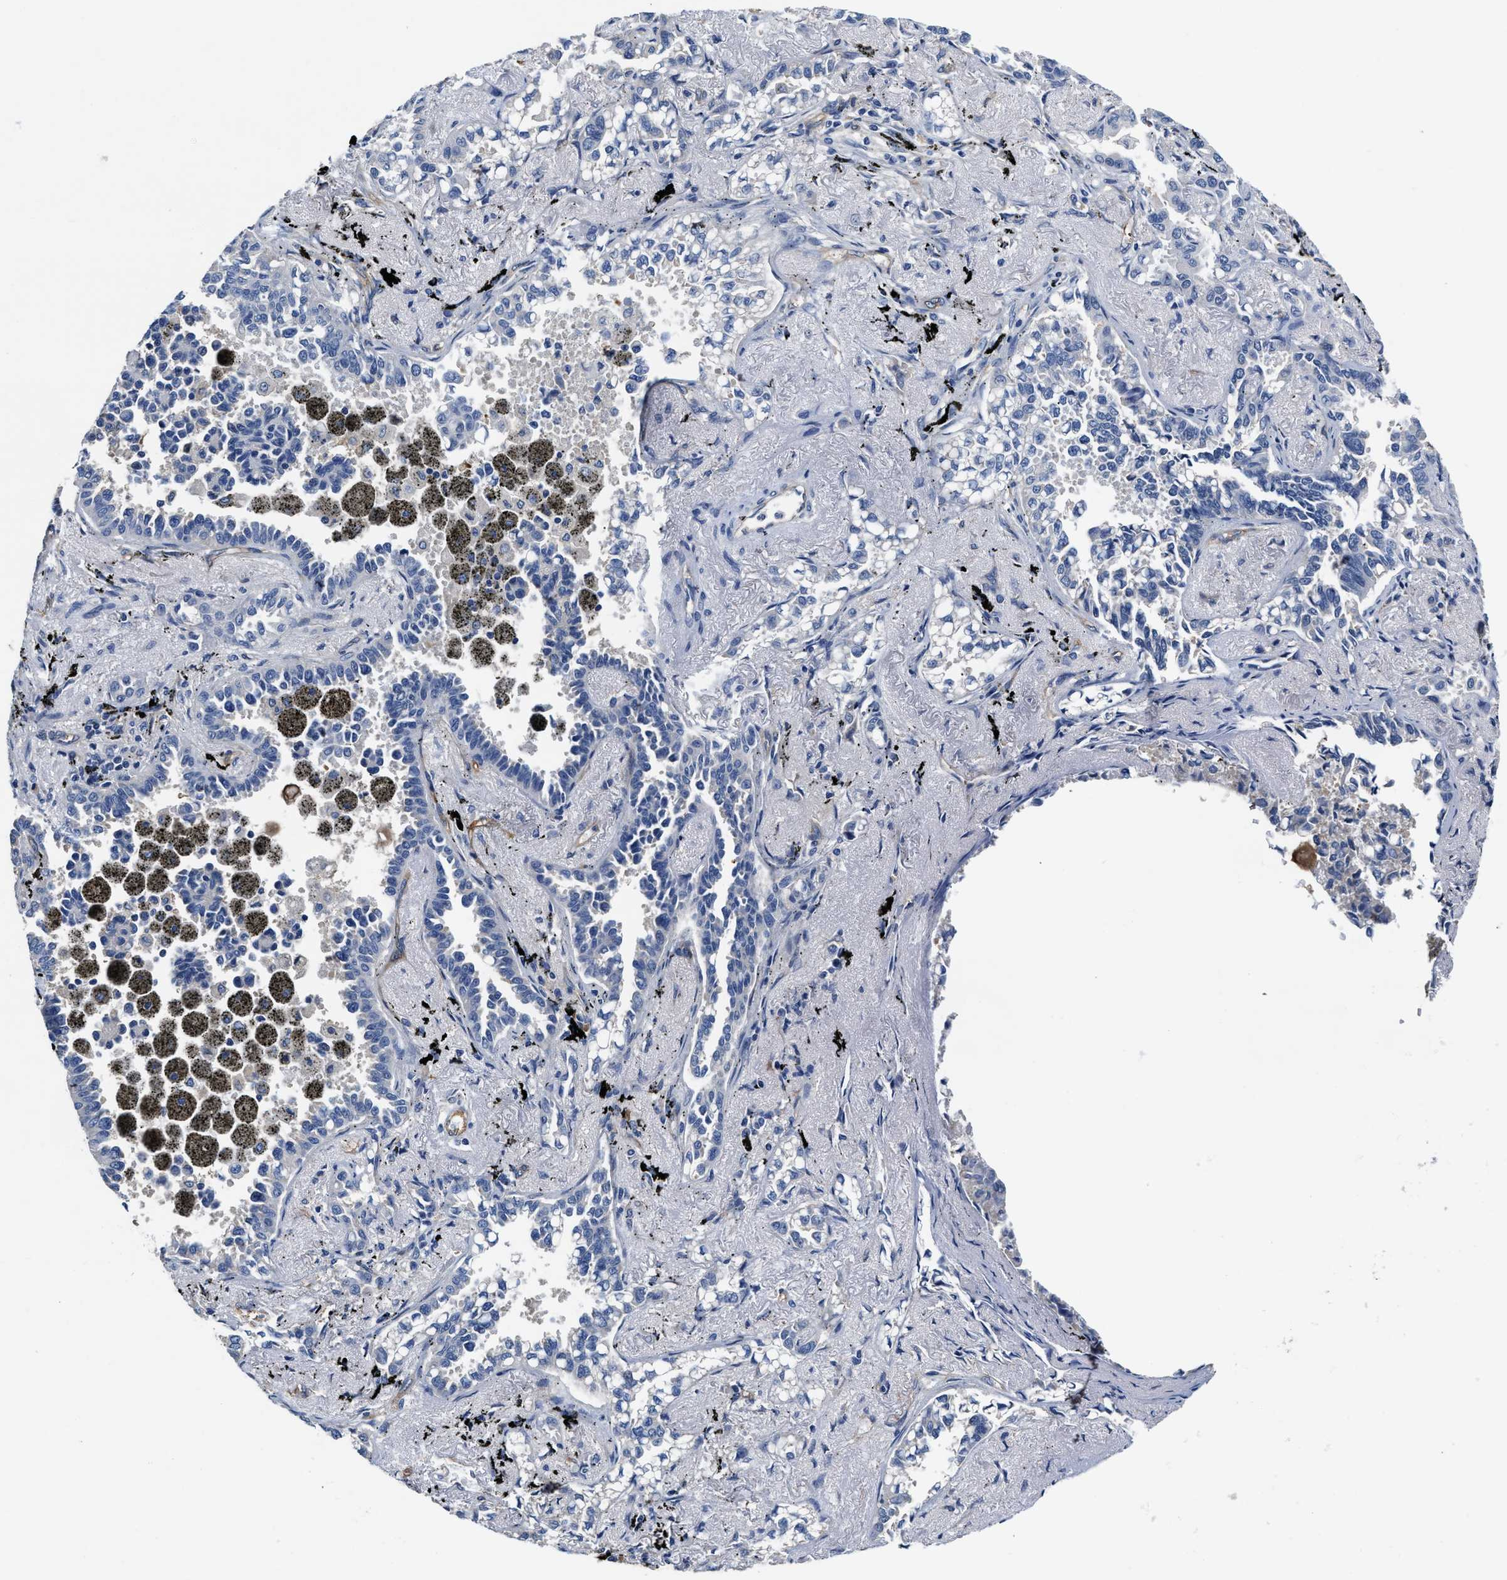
{"staining": {"intensity": "negative", "quantity": "none", "location": "none"}, "tissue": "lung cancer", "cell_type": "Tumor cells", "image_type": "cancer", "snomed": [{"axis": "morphology", "description": "Adenocarcinoma, NOS"}, {"axis": "topography", "description": "Lung"}], "caption": "Adenocarcinoma (lung) was stained to show a protein in brown. There is no significant positivity in tumor cells.", "gene": "C22orf42", "patient": {"sex": "male", "age": 59}}